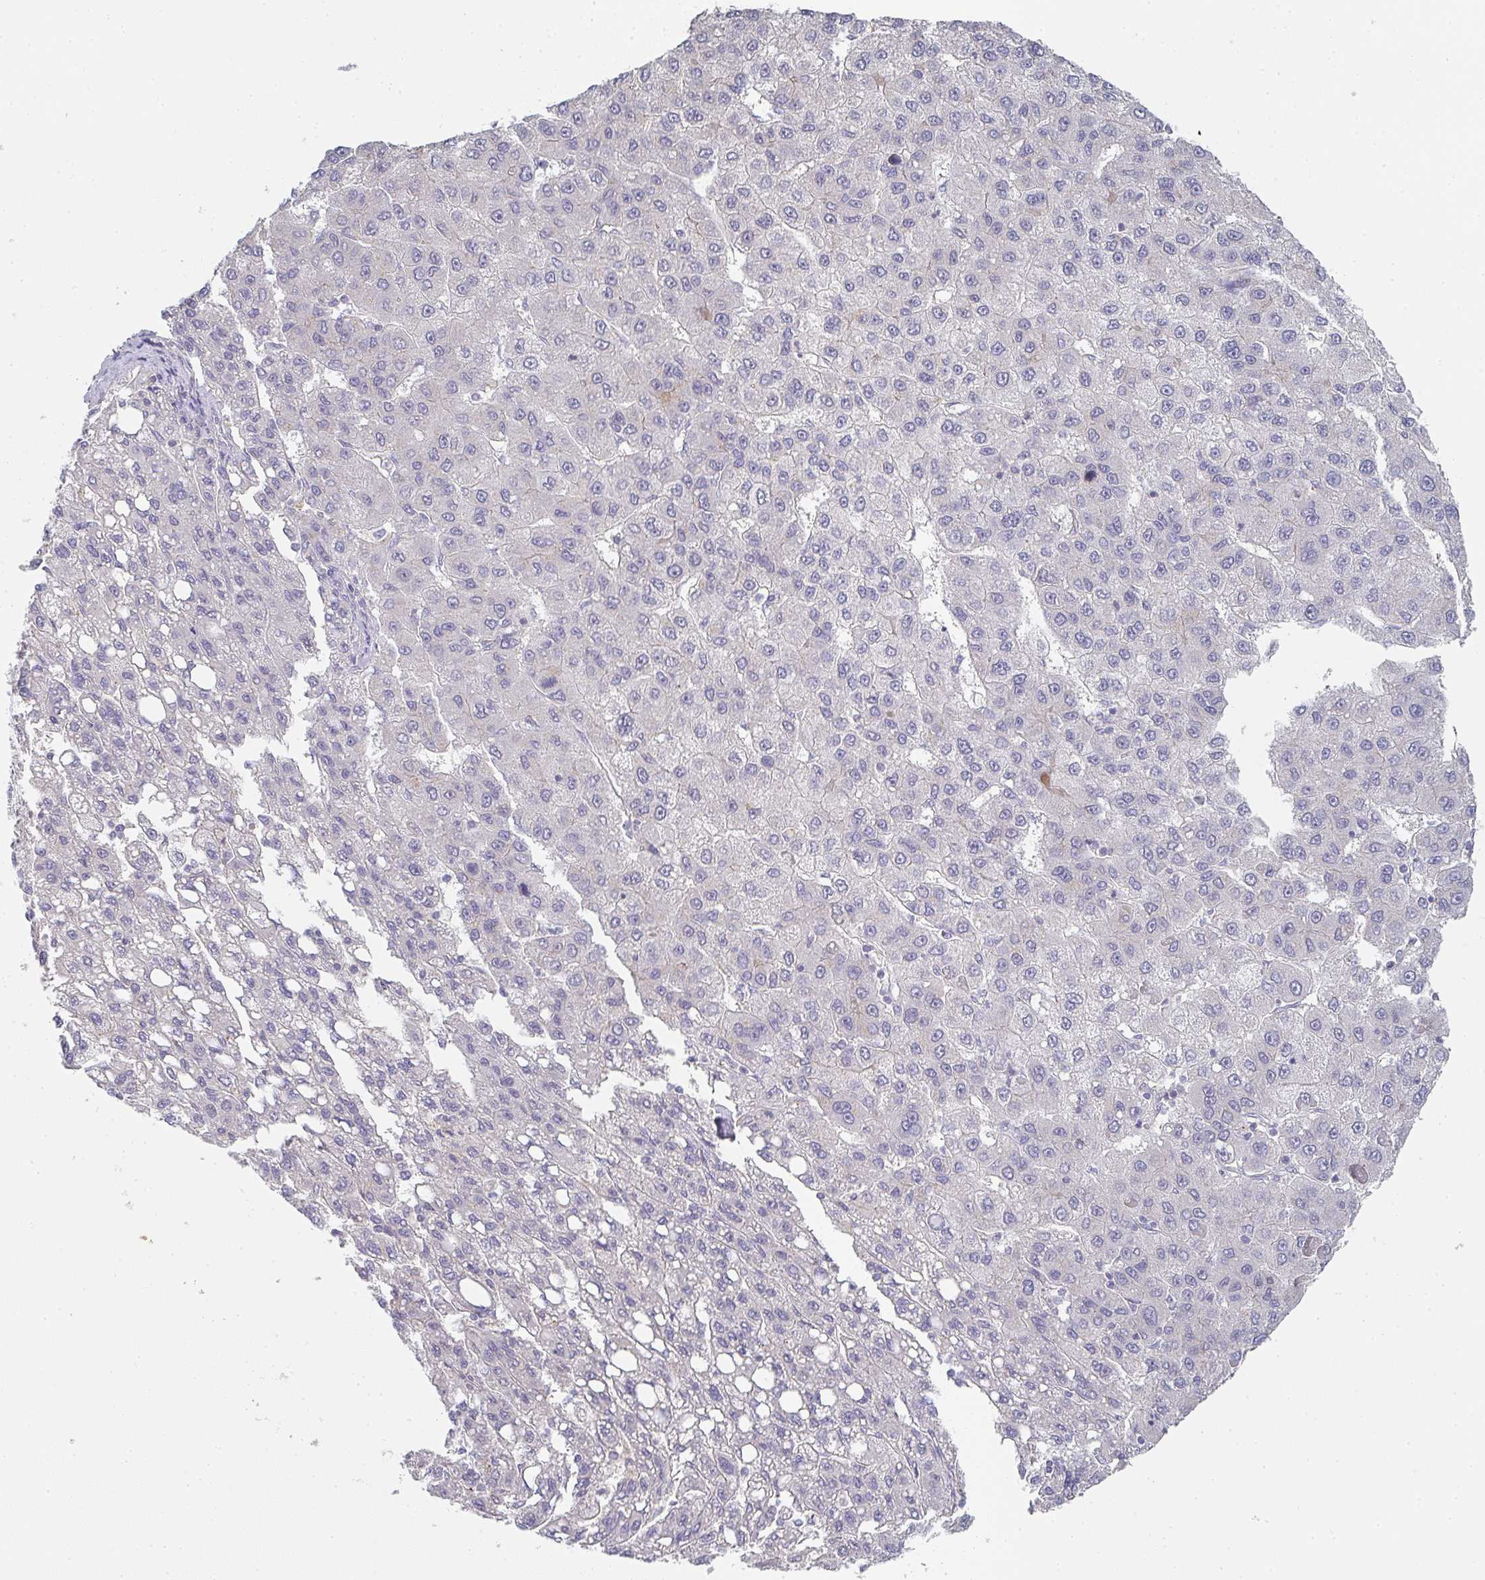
{"staining": {"intensity": "negative", "quantity": "none", "location": "none"}, "tissue": "liver cancer", "cell_type": "Tumor cells", "image_type": "cancer", "snomed": [{"axis": "morphology", "description": "Carcinoma, Hepatocellular, NOS"}, {"axis": "topography", "description": "Liver"}], "caption": "Hepatocellular carcinoma (liver) was stained to show a protein in brown. There is no significant staining in tumor cells.", "gene": "CHMP5", "patient": {"sex": "female", "age": 82}}